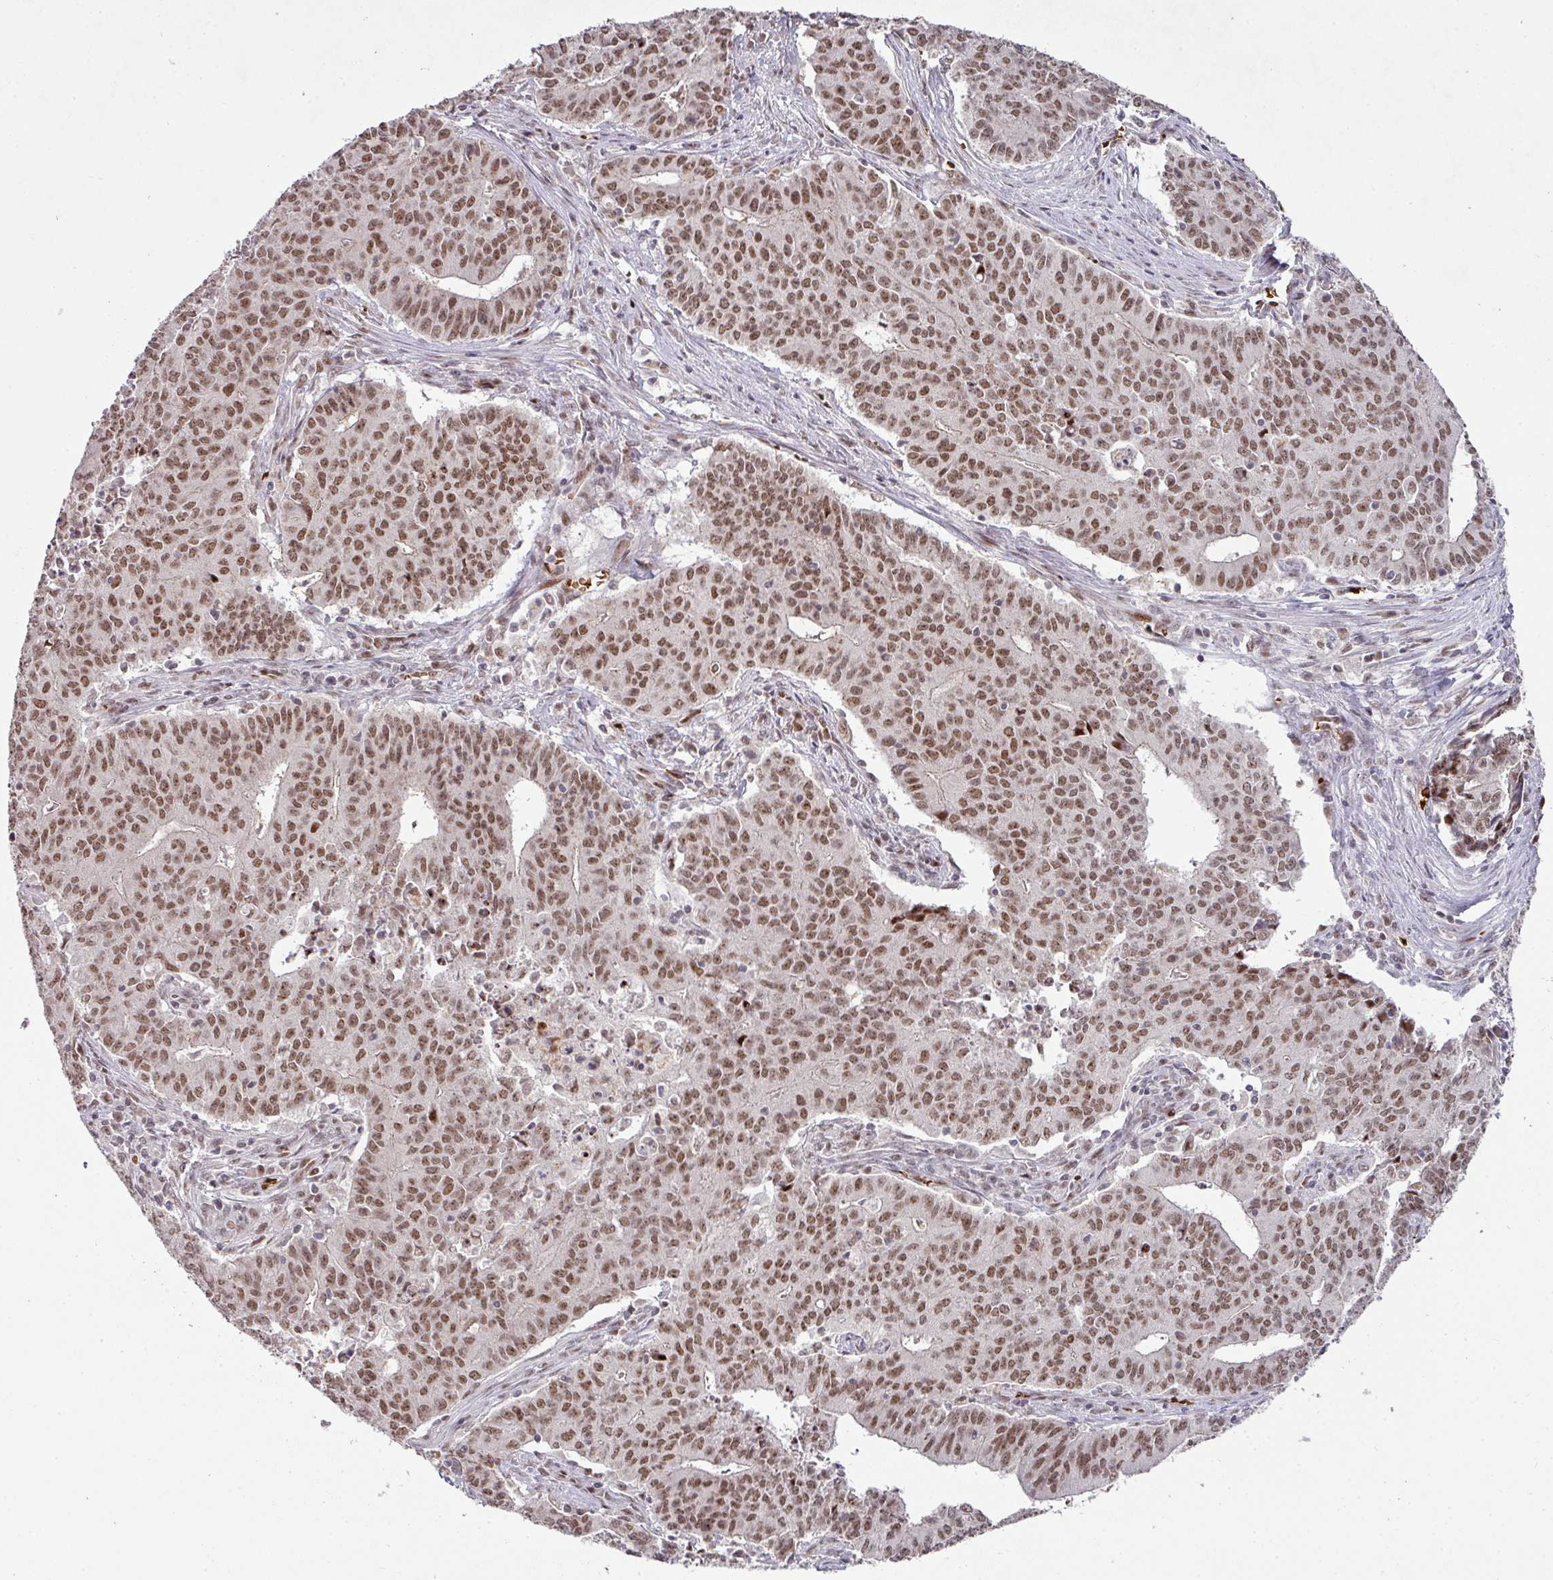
{"staining": {"intensity": "moderate", "quantity": ">75%", "location": "nuclear"}, "tissue": "endometrial cancer", "cell_type": "Tumor cells", "image_type": "cancer", "snomed": [{"axis": "morphology", "description": "Adenocarcinoma, NOS"}, {"axis": "topography", "description": "Endometrium"}], "caption": "Immunohistochemical staining of human adenocarcinoma (endometrial) exhibits medium levels of moderate nuclear protein positivity in about >75% of tumor cells.", "gene": "NEIL1", "patient": {"sex": "female", "age": 59}}